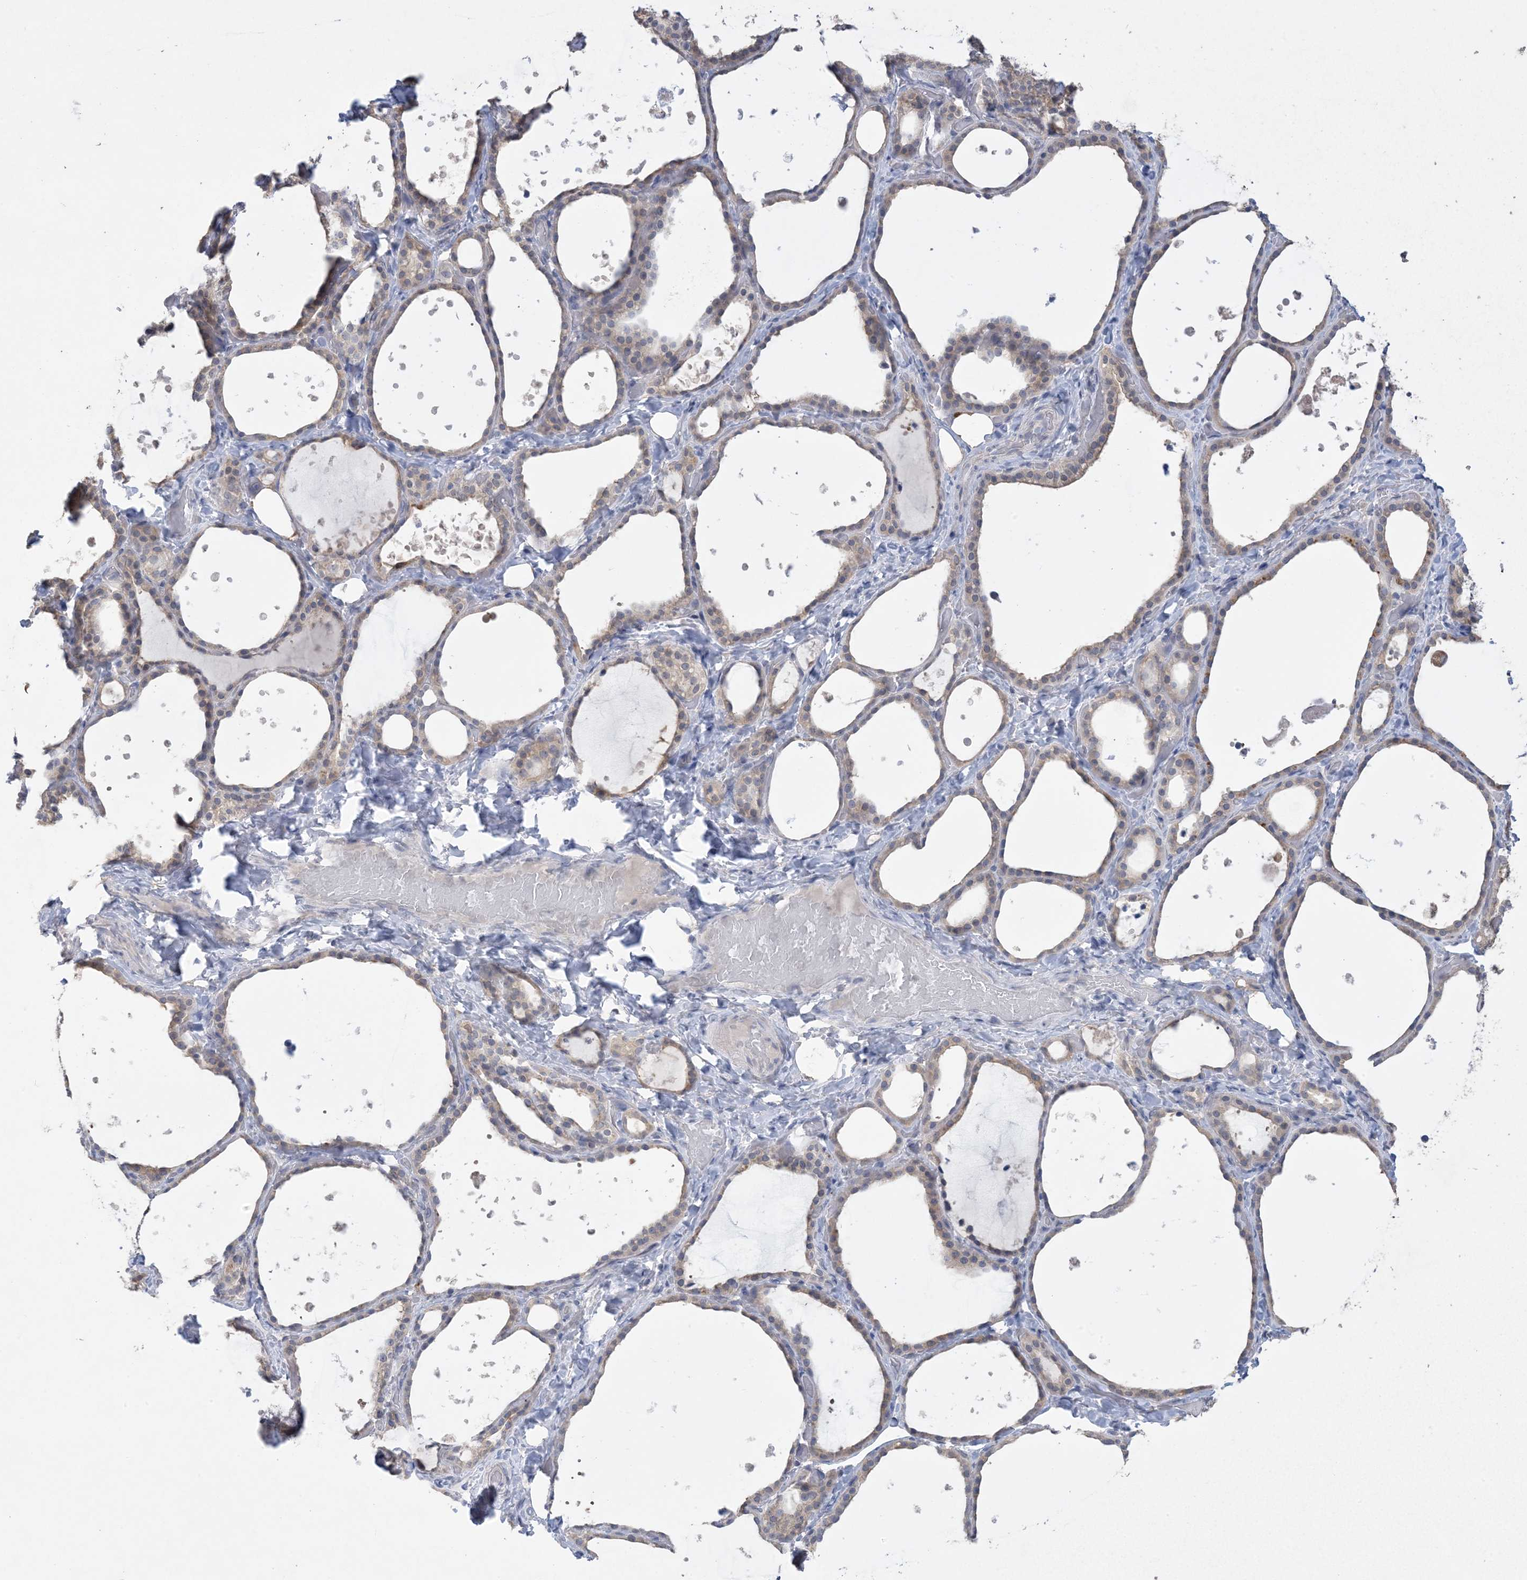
{"staining": {"intensity": "weak", "quantity": "25%-75%", "location": "cytoplasmic/membranous"}, "tissue": "thyroid gland", "cell_type": "Glandular cells", "image_type": "normal", "snomed": [{"axis": "morphology", "description": "Normal tissue, NOS"}, {"axis": "topography", "description": "Thyroid gland"}], "caption": "Glandular cells demonstrate weak cytoplasmic/membranous staining in approximately 25%-75% of cells in normal thyroid gland. (Brightfield microscopy of DAB IHC at high magnification).", "gene": "HMGCS1", "patient": {"sex": "female", "age": 44}}